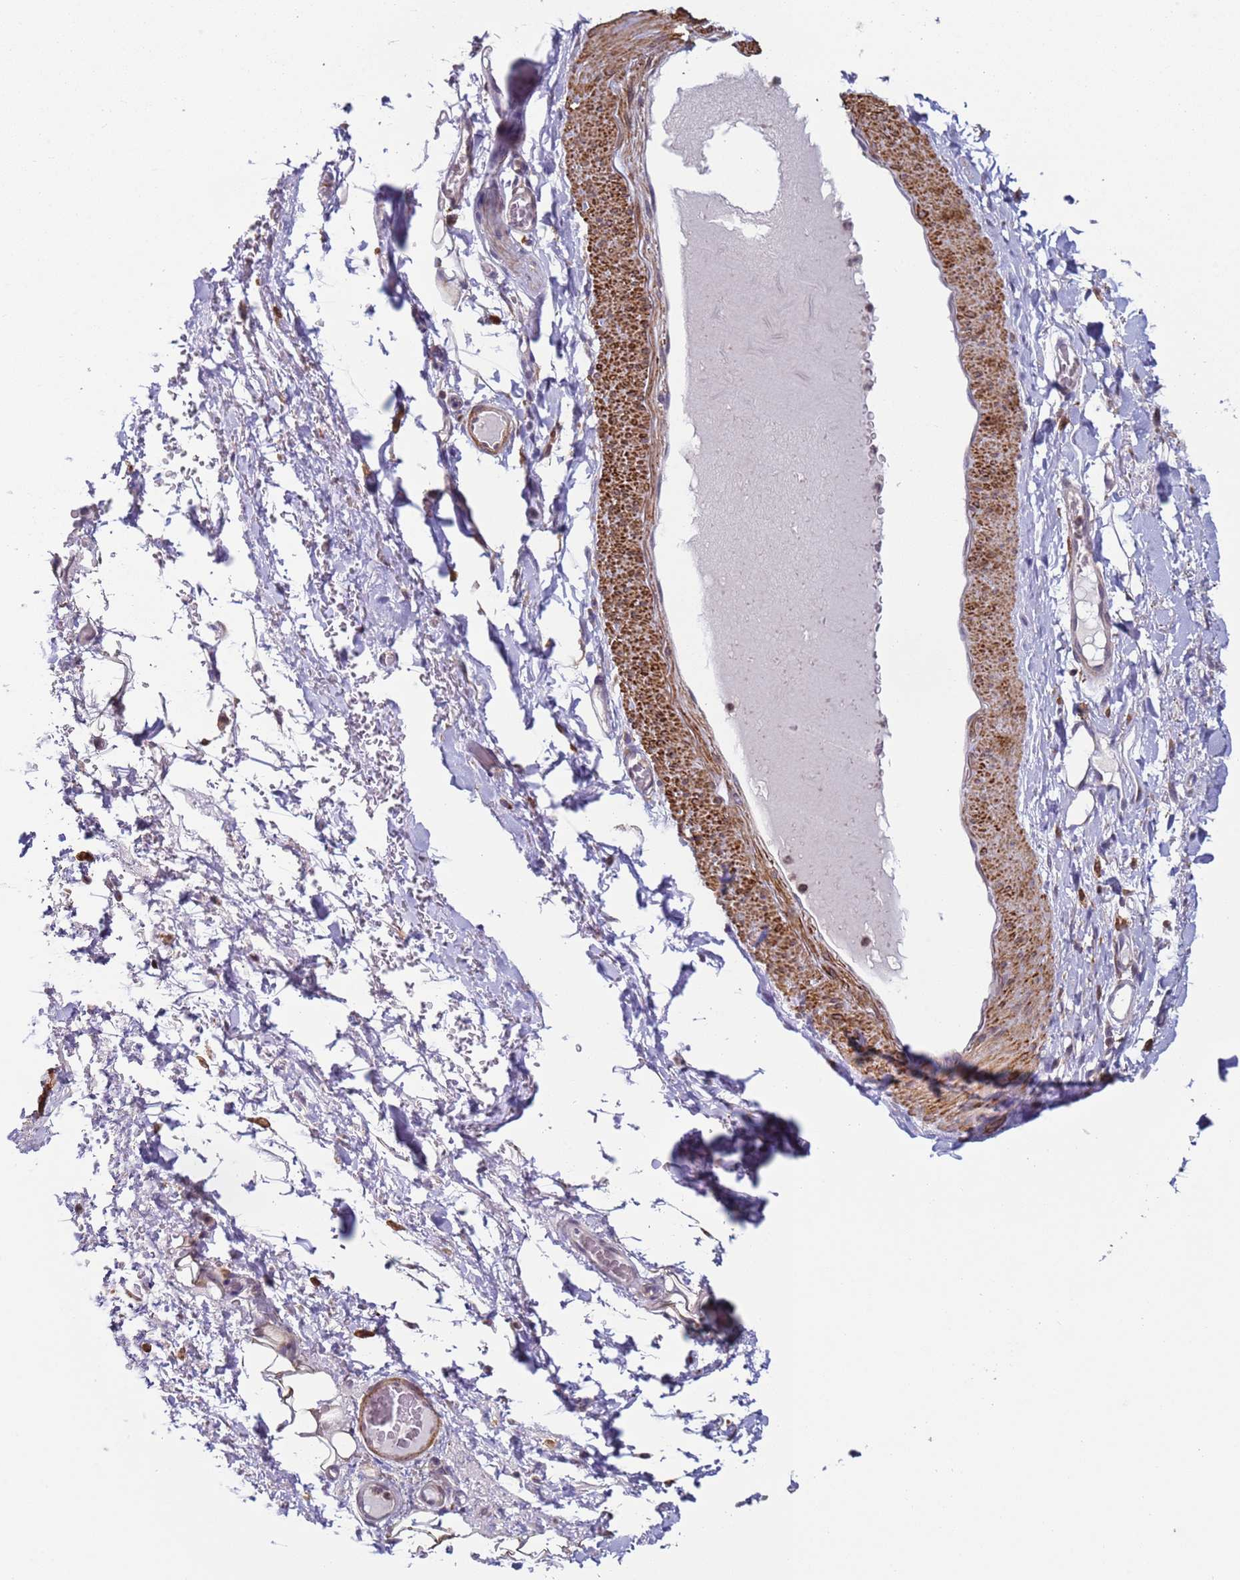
{"staining": {"intensity": "moderate", "quantity": "<25%", "location": "cytoplasmic/membranous"}, "tissue": "soft tissue", "cell_type": "Fibroblasts", "image_type": "normal", "snomed": [{"axis": "morphology", "description": "Normal tissue, NOS"}, {"axis": "morphology", "description": "Adenocarcinoma, NOS"}, {"axis": "topography", "description": "Stomach, upper"}, {"axis": "topography", "description": "Peripheral nerve tissue"}], "caption": "Soft tissue stained for a protein (brown) shows moderate cytoplasmic/membranous positive staining in about <25% of fibroblasts.", "gene": "SNAPC4", "patient": {"sex": "male", "age": 62}}